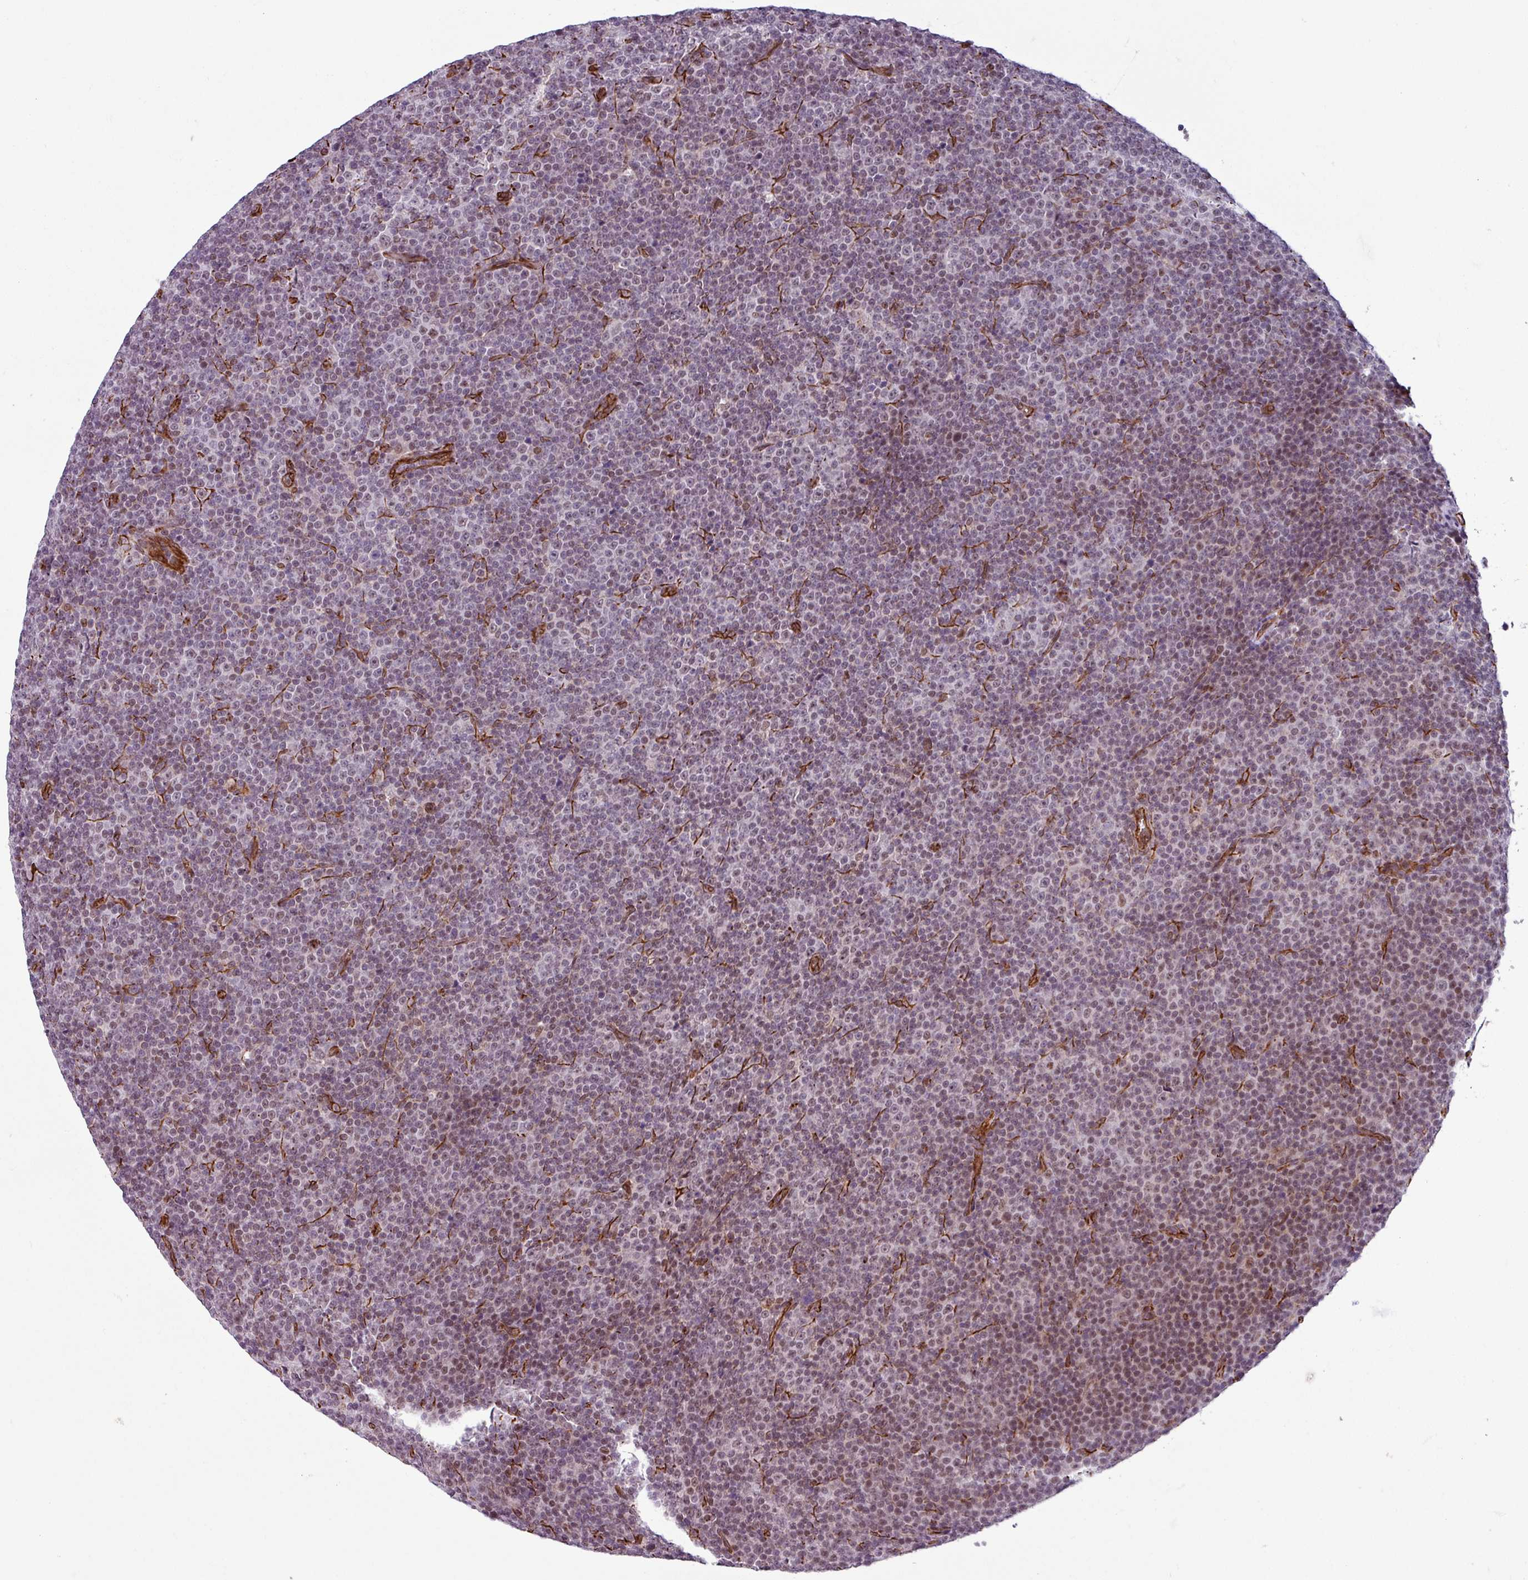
{"staining": {"intensity": "weak", "quantity": "25%-75%", "location": "nuclear"}, "tissue": "lymphoma", "cell_type": "Tumor cells", "image_type": "cancer", "snomed": [{"axis": "morphology", "description": "Malignant lymphoma, non-Hodgkin's type, Low grade"}, {"axis": "topography", "description": "Lymph node"}], "caption": "This histopathology image reveals immunohistochemistry staining of malignant lymphoma, non-Hodgkin's type (low-grade), with low weak nuclear expression in about 25%-75% of tumor cells.", "gene": "CHD3", "patient": {"sex": "female", "age": 67}}